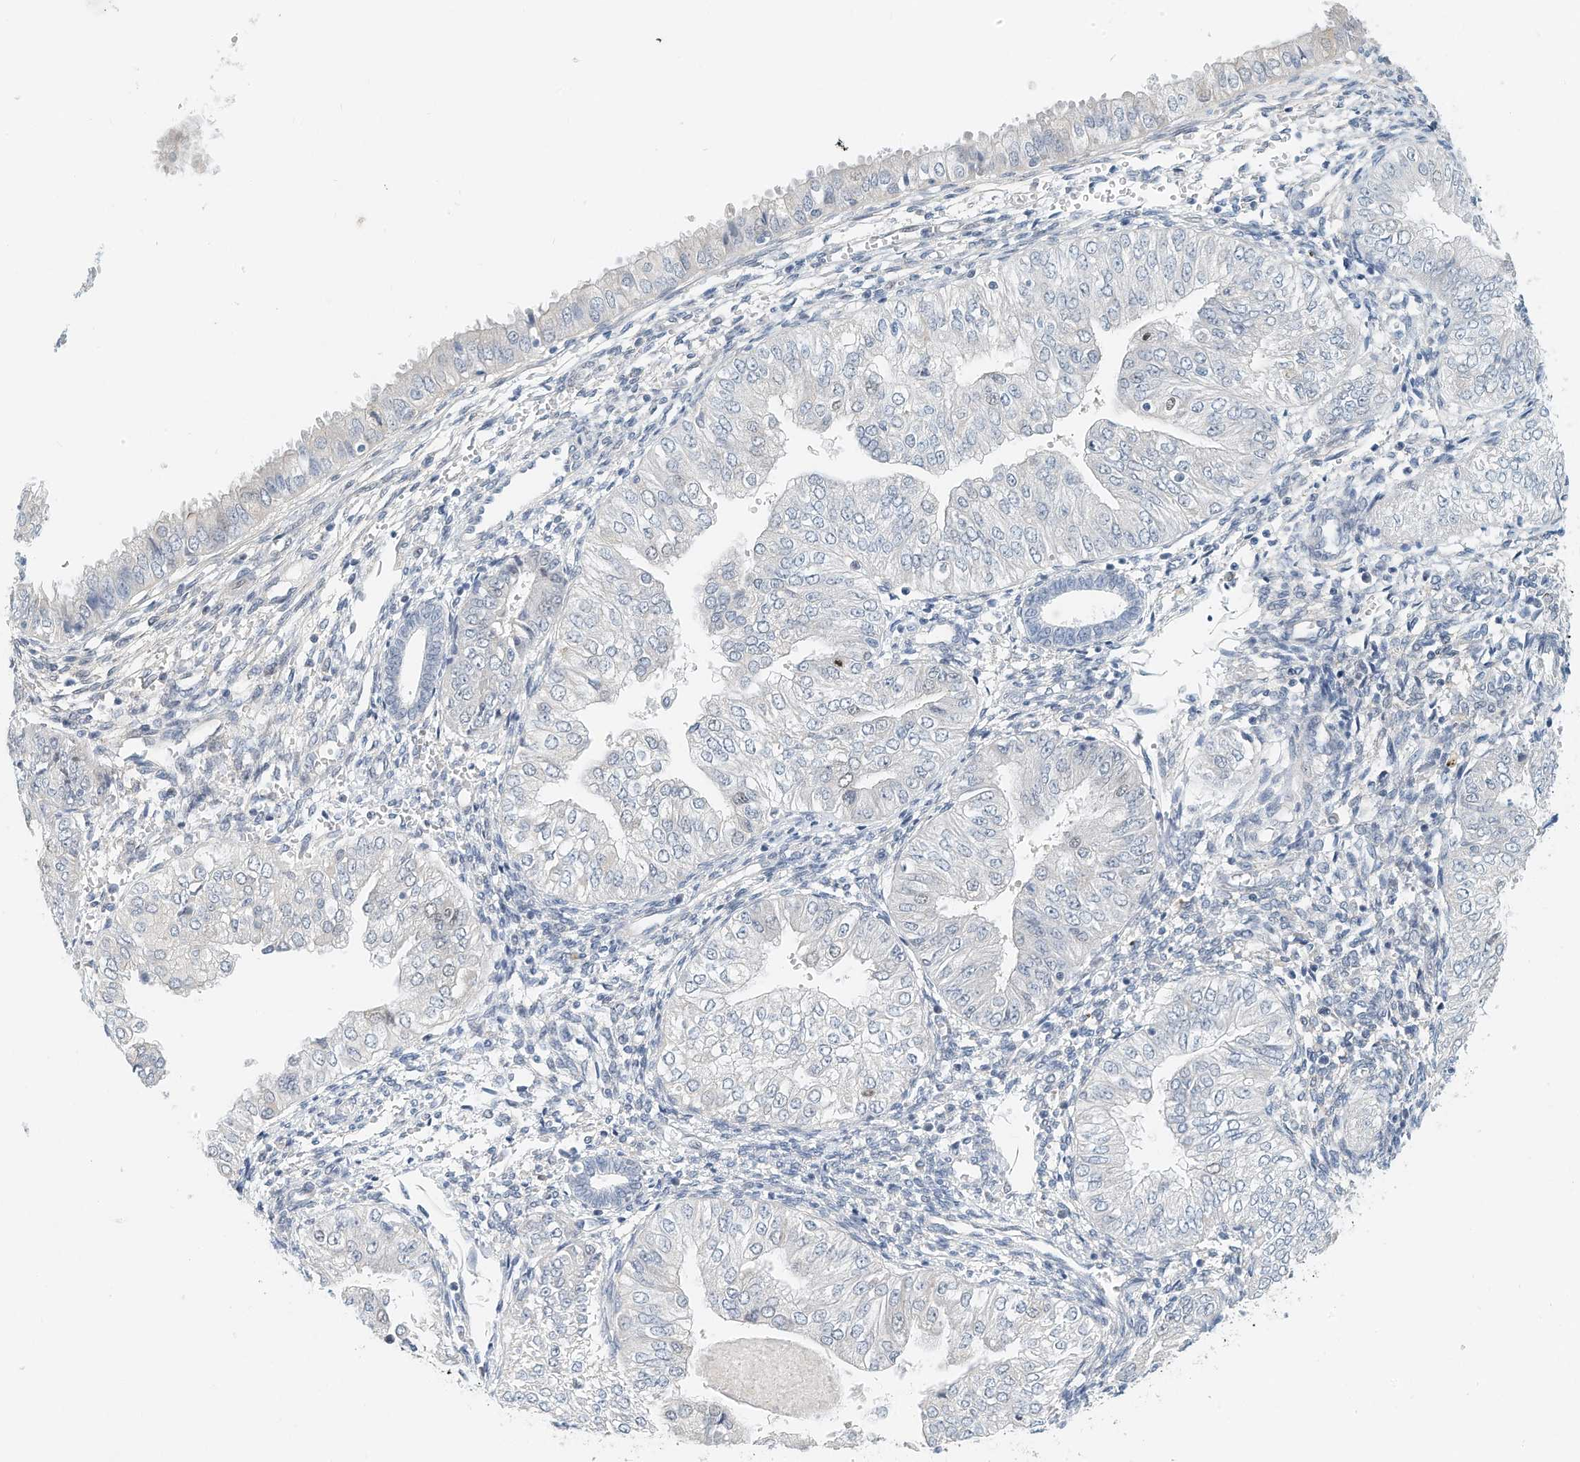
{"staining": {"intensity": "negative", "quantity": "none", "location": "none"}, "tissue": "endometrial cancer", "cell_type": "Tumor cells", "image_type": "cancer", "snomed": [{"axis": "morphology", "description": "Normal tissue, NOS"}, {"axis": "morphology", "description": "Adenocarcinoma, NOS"}, {"axis": "topography", "description": "Endometrium"}], "caption": "High magnification brightfield microscopy of adenocarcinoma (endometrial) stained with DAB (3,3'-diaminobenzidine) (brown) and counterstained with hematoxylin (blue): tumor cells show no significant expression. Nuclei are stained in blue.", "gene": "ARHGAP28", "patient": {"sex": "female", "age": 53}}